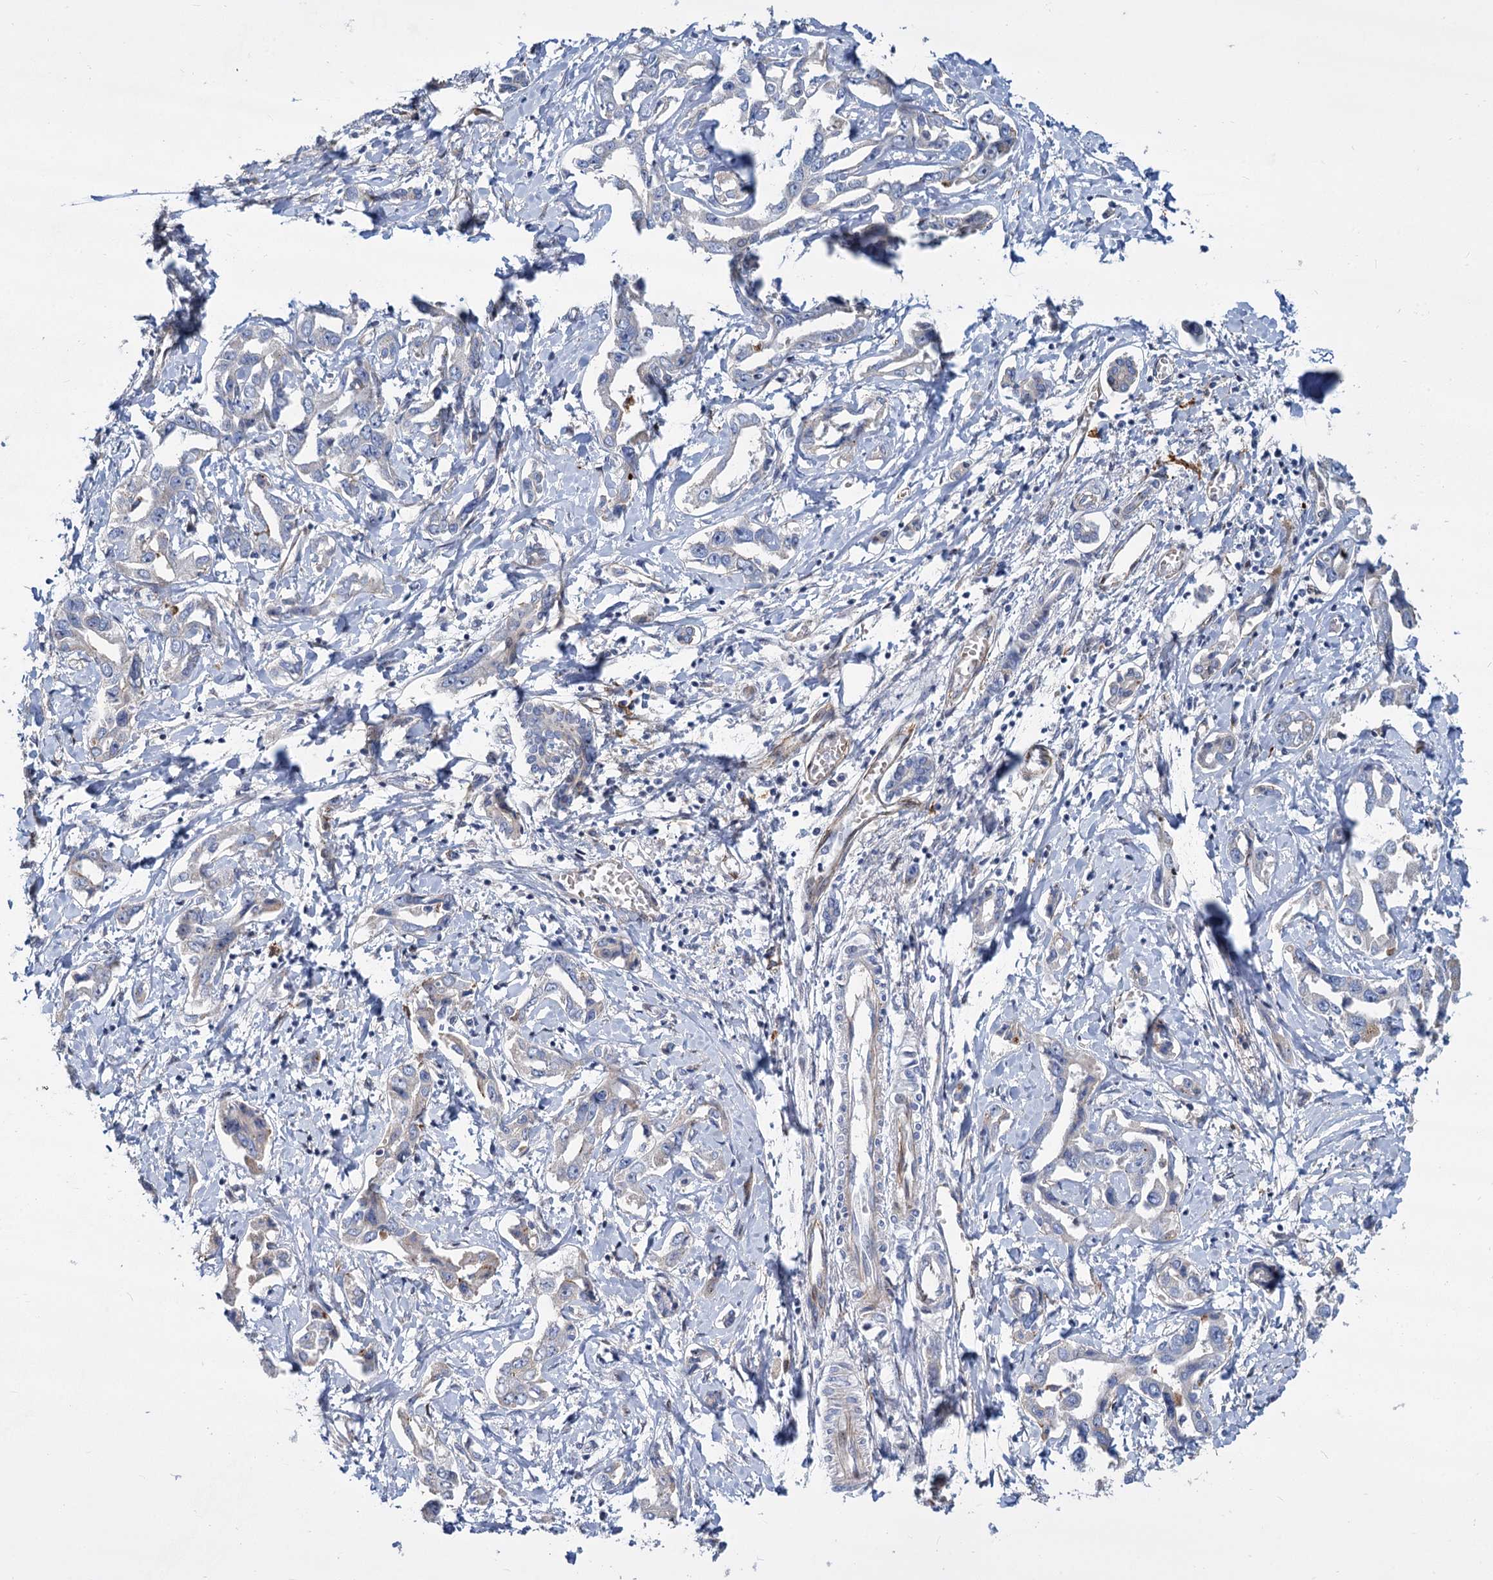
{"staining": {"intensity": "negative", "quantity": "none", "location": "none"}, "tissue": "liver cancer", "cell_type": "Tumor cells", "image_type": "cancer", "snomed": [{"axis": "morphology", "description": "Cholangiocarcinoma"}, {"axis": "topography", "description": "Liver"}], "caption": "The micrograph demonstrates no significant expression in tumor cells of liver cholangiocarcinoma. Nuclei are stained in blue.", "gene": "TRIM77", "patient": {"sex": "male", "age": 59}}